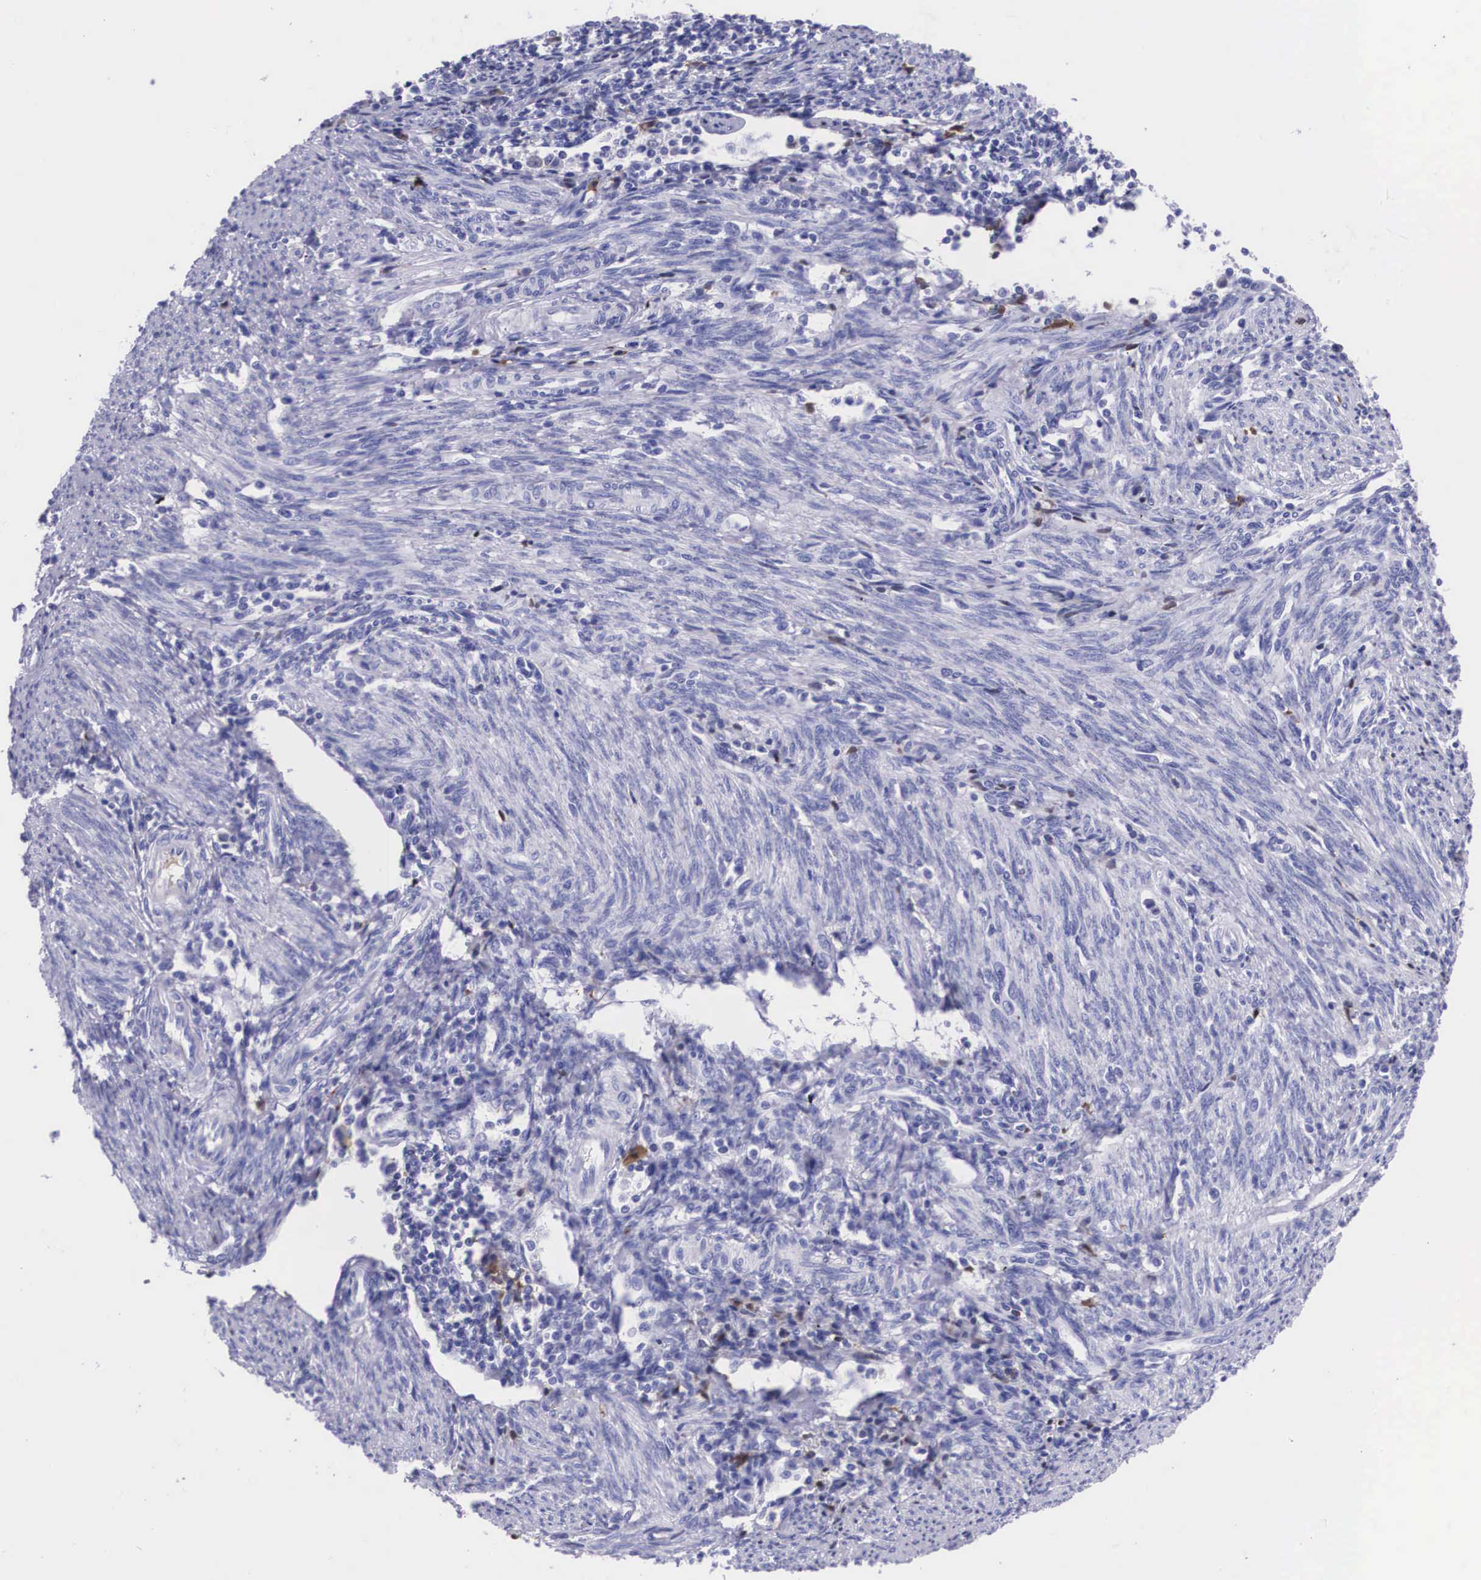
{"staining": {"intensity": "negative", "quantity": "none", "location": "none"}, "tissue": "endometrial cancer", "cell_type": "Tumor cells", "image_type": "cancer", "snomed": [{"axis": "morphology", "description": "Adenocarcinoma, NOS"}, {"axis": "topography", "description": "Endometrium"}], "caption": "IHC image of endometrial cancer (adenocarcinoma) stained for a protein (brown), which shows no expression in tumor cells.", "gene": "PLG", "patient": {"sex": "female", "age": 75}}